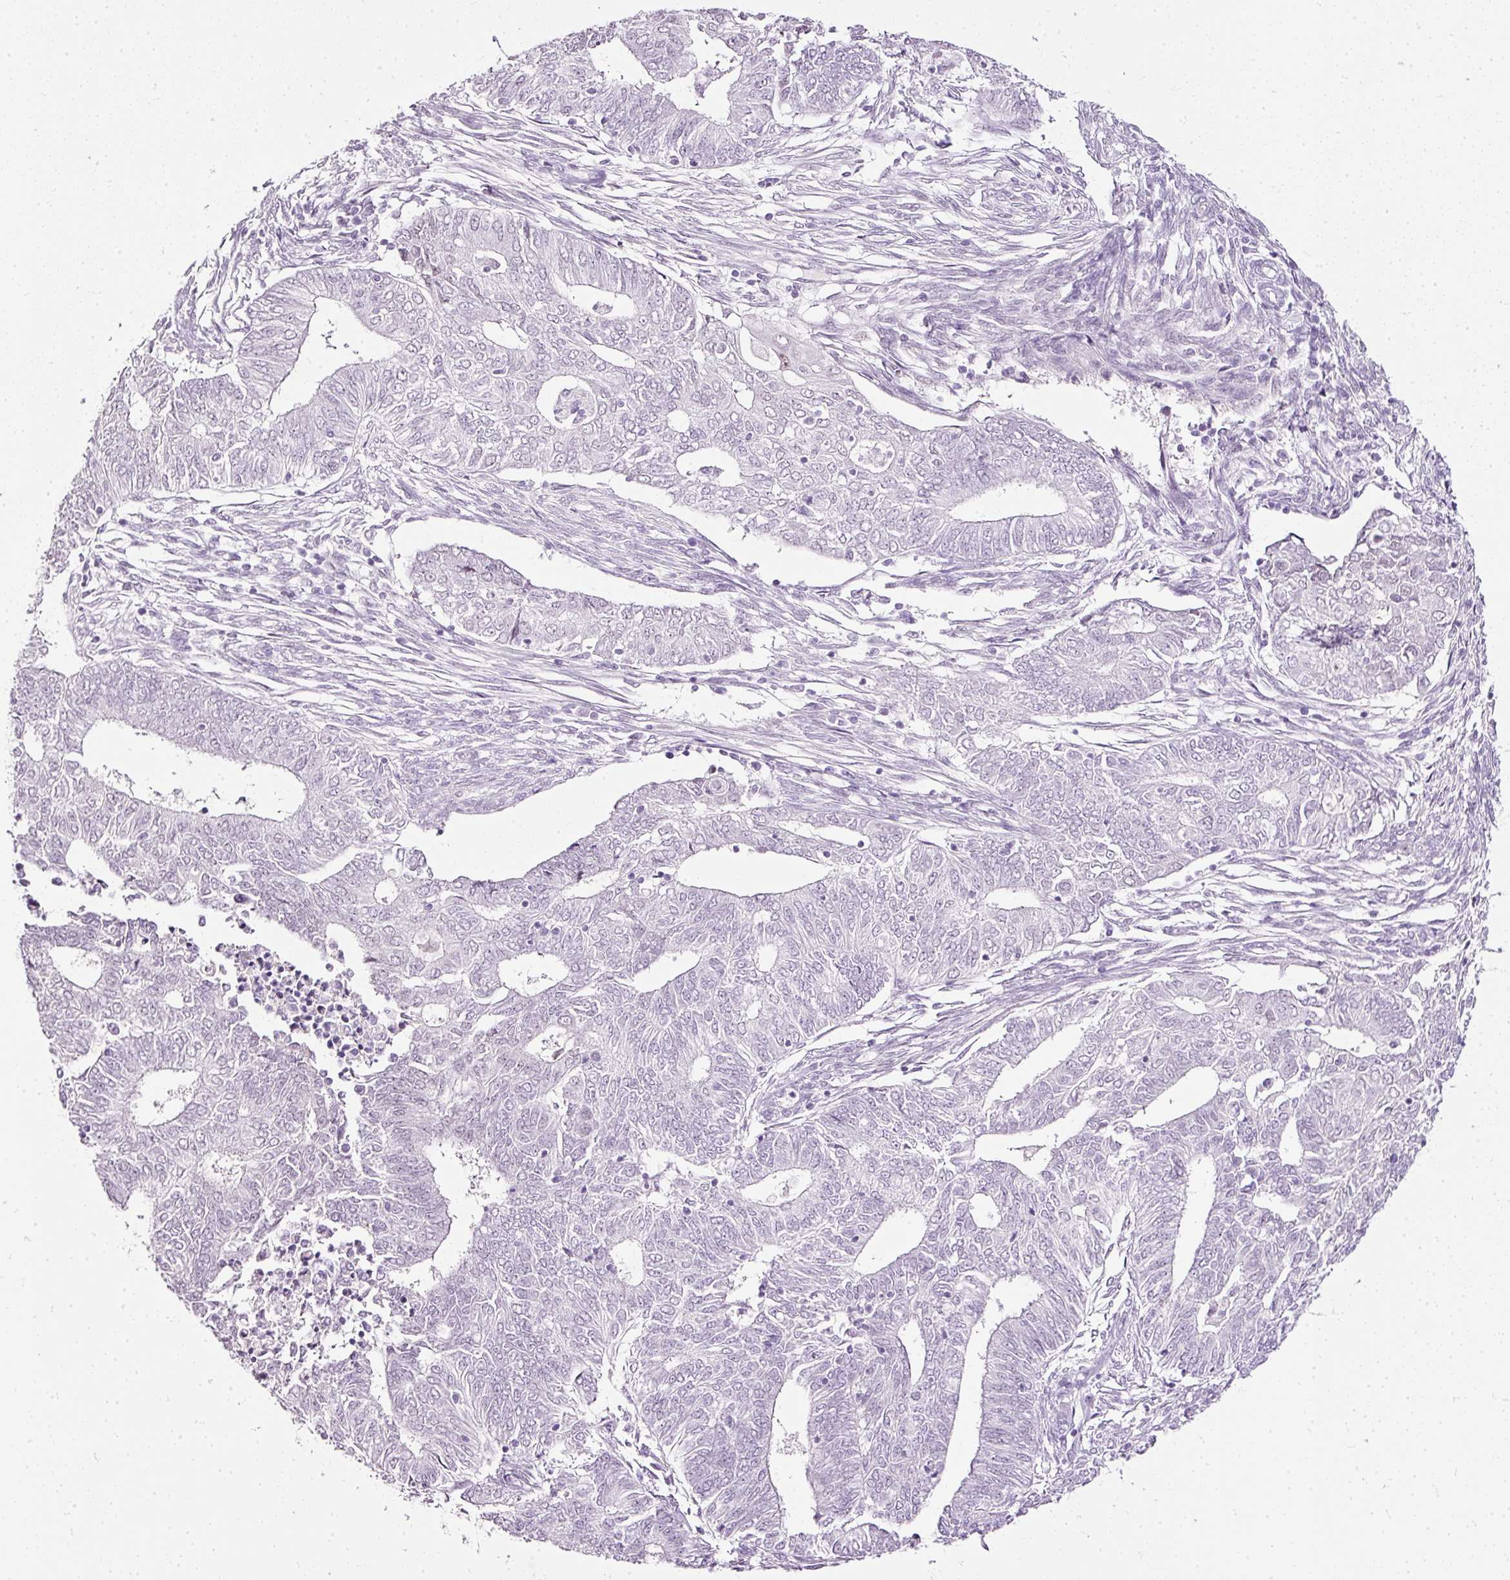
{"staining": {"intensity": "weak", "quantity": "<25%", "location": "nuclear"}, "tissue": "endometrial cancer", "cell_type": "Tumor cells", "image_type": "cancer", "snomed": [{"axis": "morphology", "description": "Adenocarcinoma, NOS"}, {"axis": "topography", "description": "Endometrium"}], "caption": "Immunohistochemistry (IHC) of adenocarcinoma (endometrial) exhibits no positivity in tumor cells.", "gene": "PDE6B", "patient": {"sex": "female", "age": 62}}